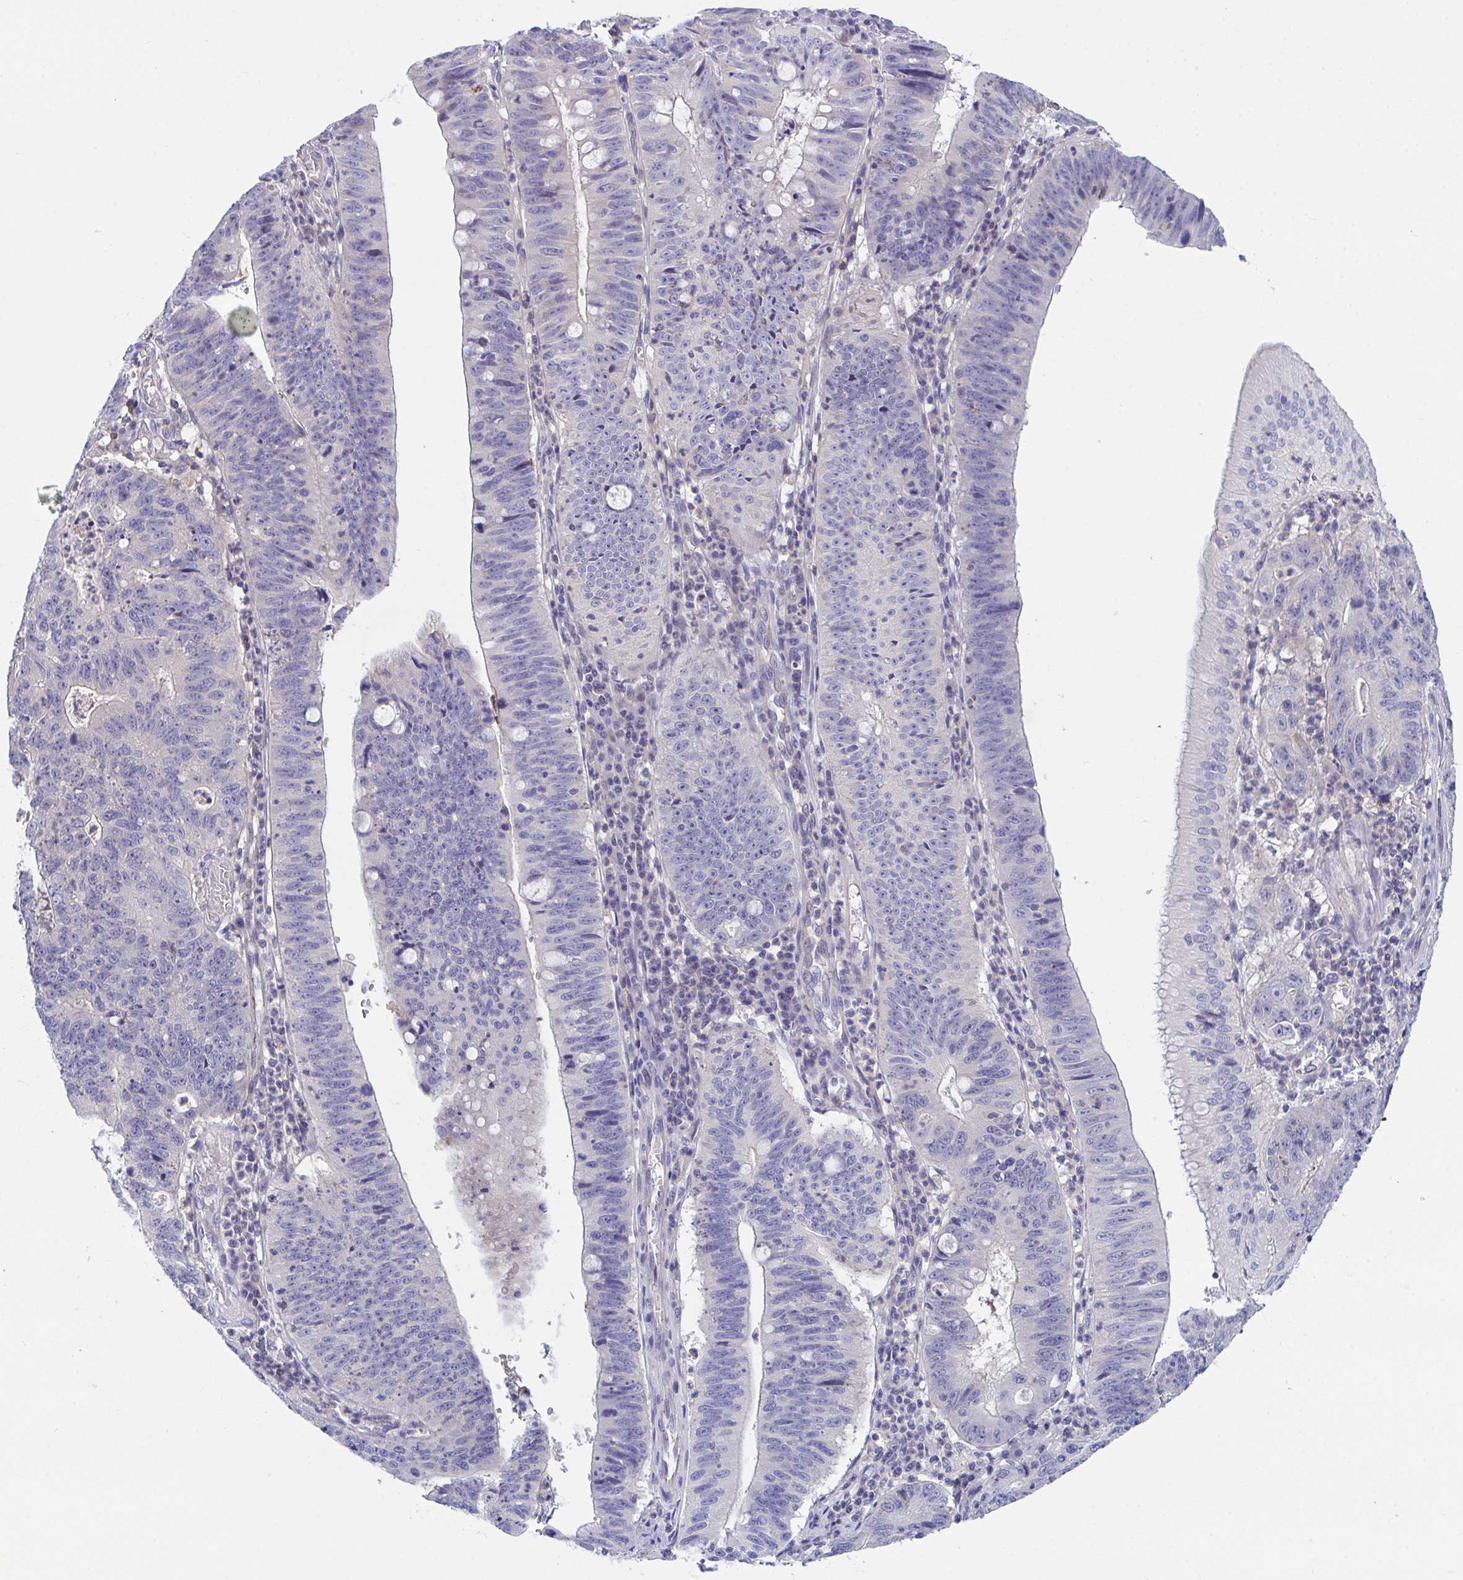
{"staining": {"intensity": "negative", "quantity": "none", "location": "none"}, "tissue": "stomach cancer", "cell_type": "Tumor cells", "image_type": "cancer", "snomed": [{"axis": "morphology", "description": "Adenocarcinoma, NOS"}, {"axis": "topography", "description": "Stomach"}], "caption": "Immunohistochemistry (IHC) micrograph of neoplastic tissue: human adenocarcinoma (stomach) stained with DAB (3,3'-diaminobenzidine) displays no significant protein positivity in tumor cells.", "gene": "P2RX3", "patient": {"sex": "male", "age": 59}}